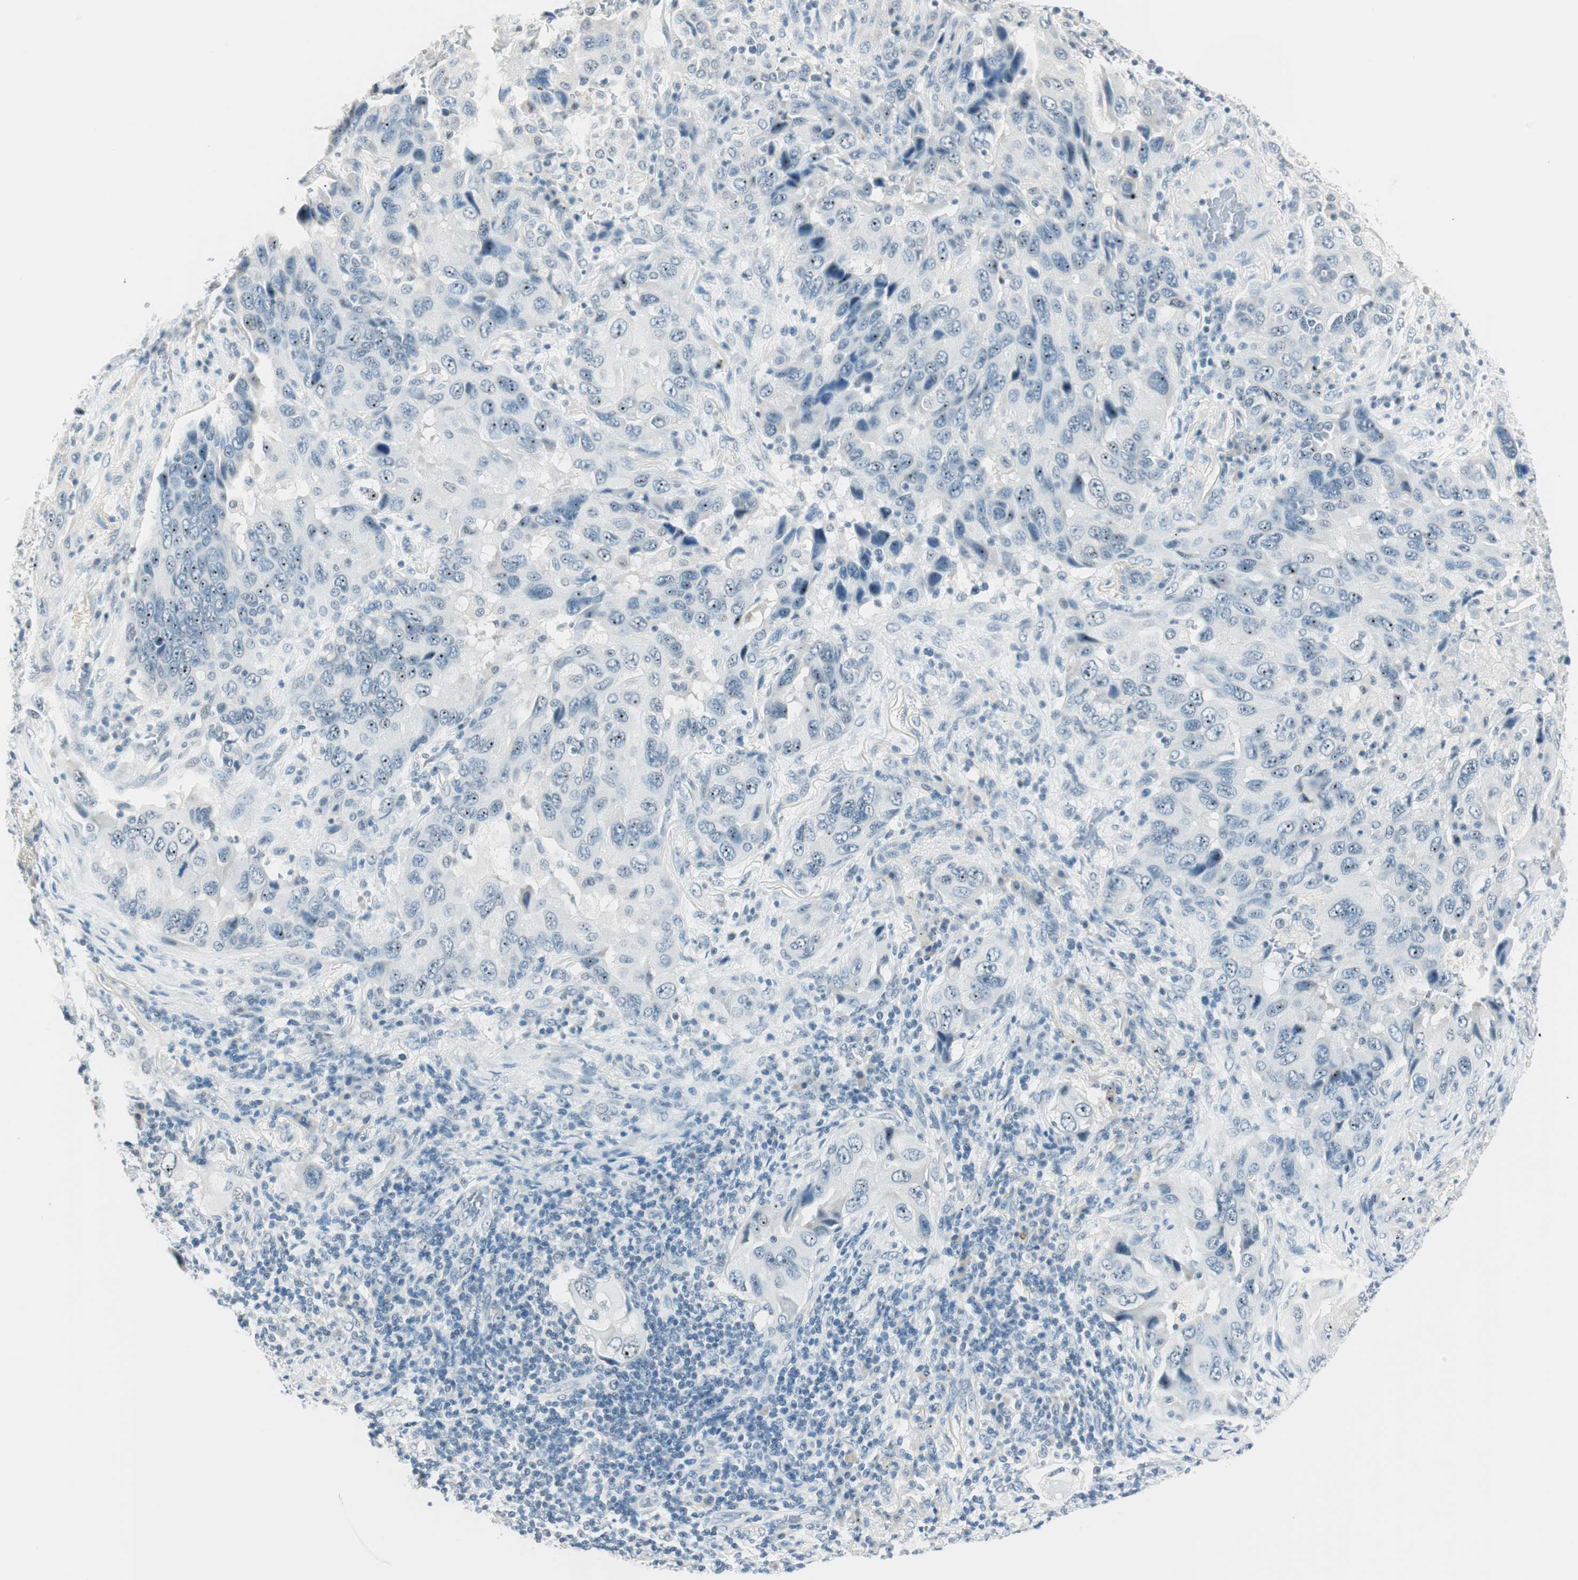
{"staining": {"intensity": "negative", "quantity": "none", "location": "none"}, "tissue": "lung cancer", "cell_type": "Tumor cells", "image_type": "cancer", "snomed": [{"axis": "morphology", "description": "Adenocarcinoma, NOS"}, {"axis": "topography", "description": "Lung"}], "caption": "Tumor cells are negative for brown protein staining in lung adenocarcinoma.", "gene": "HOXB13", "patient": {"sex": "female", "age": 65}}